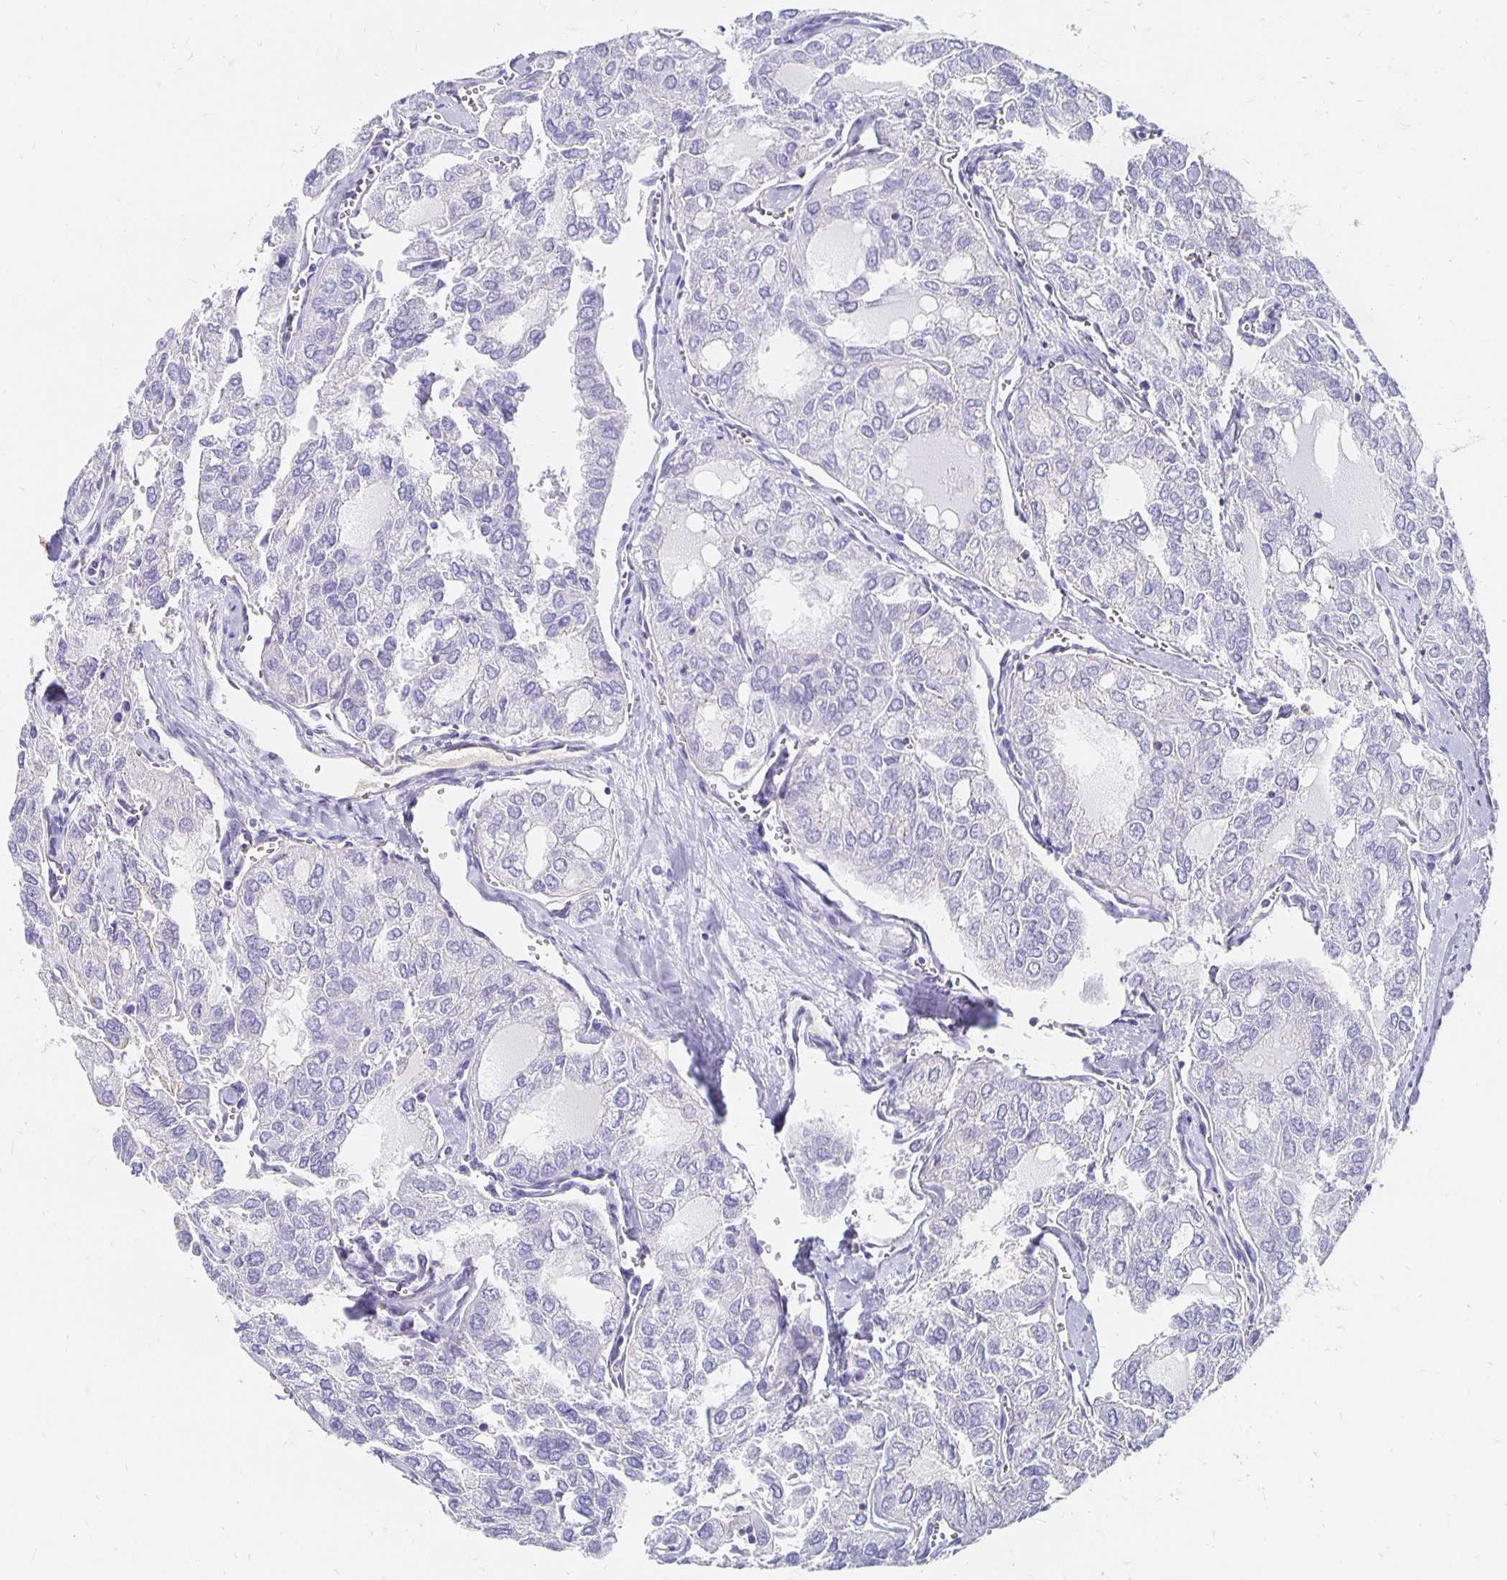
{"staining": {"intensity": "negative", "quantity": "none", "location": "none"}, "tissue": "thyroid cancer", "cell_type": "Tumor cells", "image_type": "cancer", "snomed": [{"axis": "morphology", "description": "Follicular adenoma carcinoma, NOS"}, {"axis": "topography", "description": "Thyroid gland"}], "caption": "An image of human thyroid follicular adenoma carcinoma is negative for staining in tumor cells.", "gene": "APOB", "patient": {"sex": "male", "age": 75}}